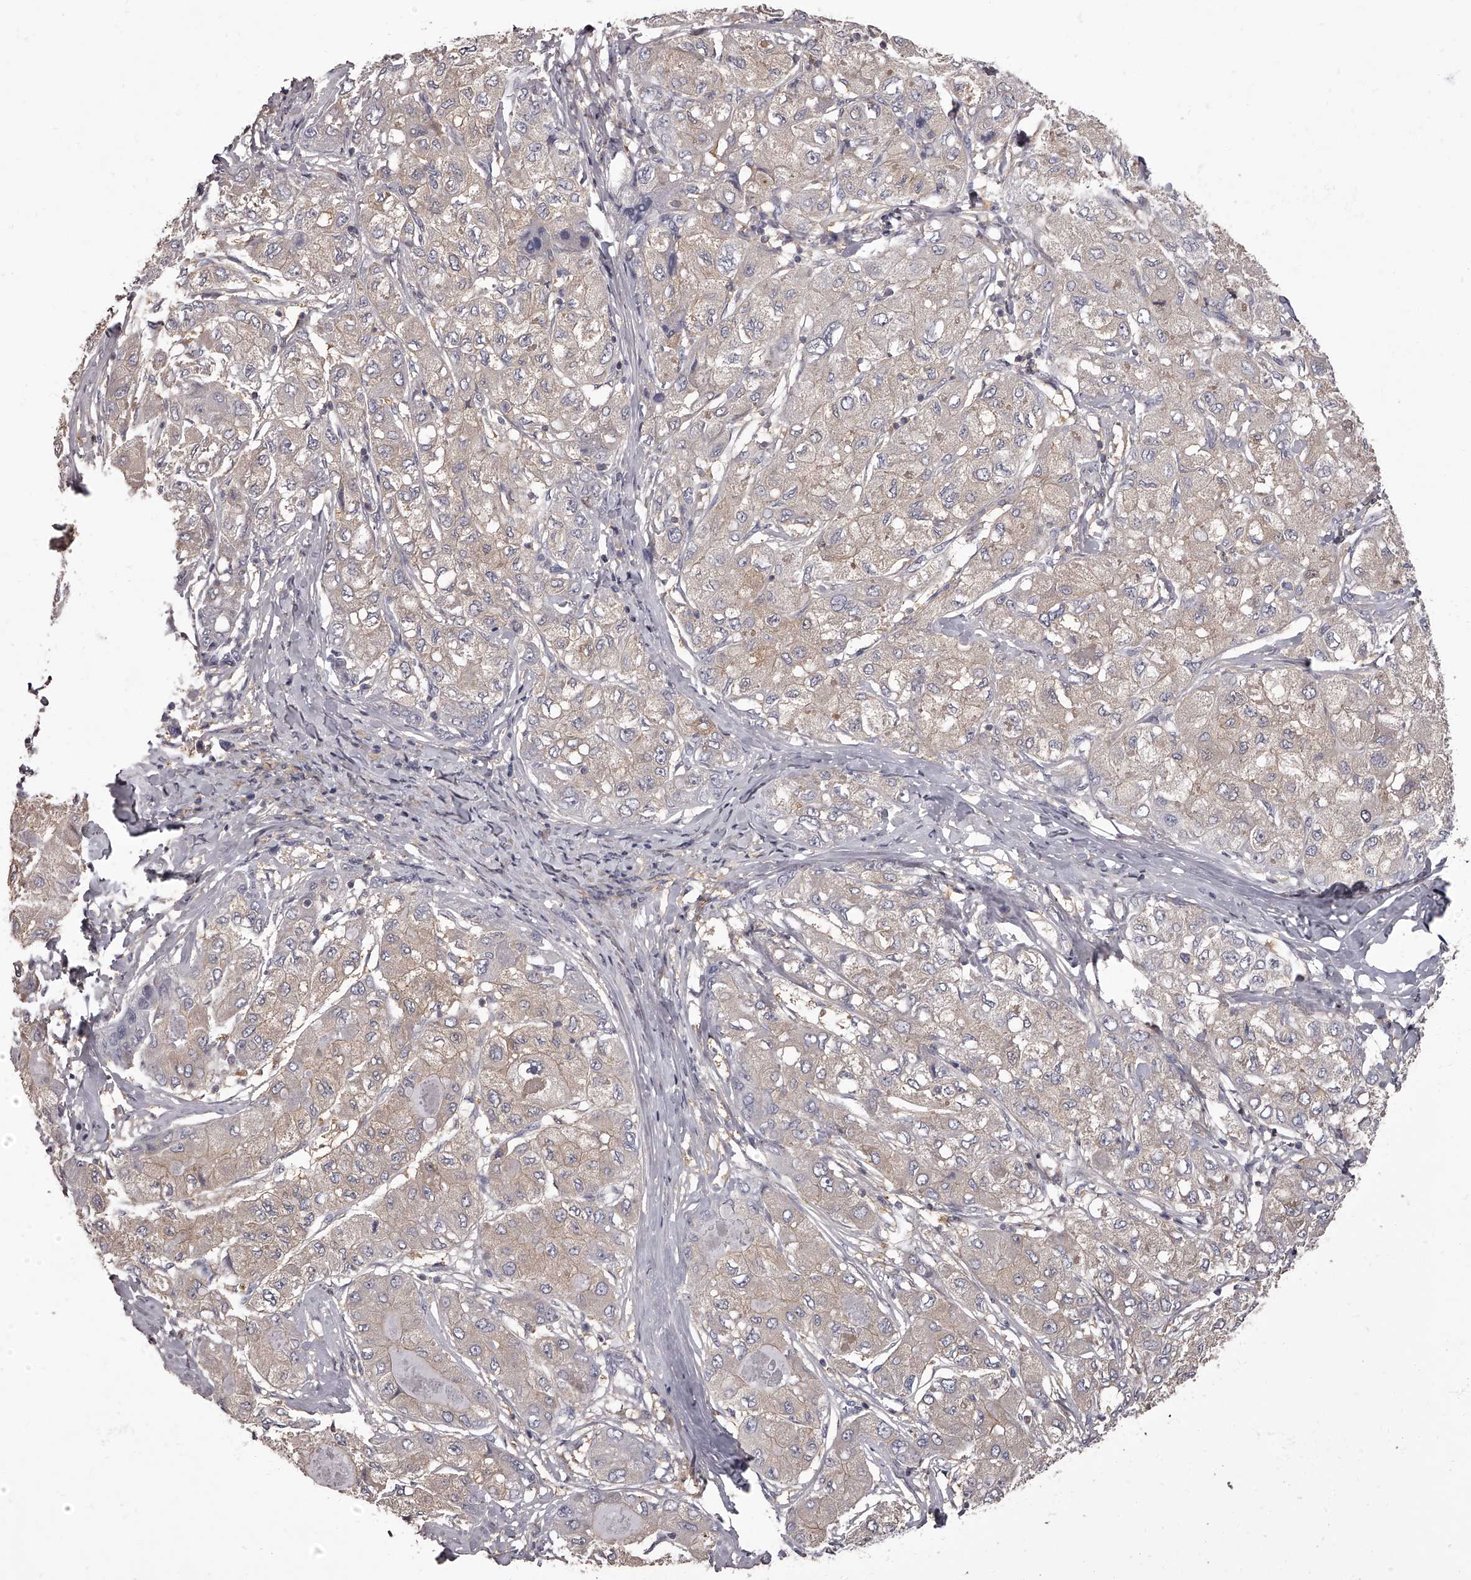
{"staining": {"intensity": "weak", "quantity": "<25%", "location": "cytoplasmic/membranous"}, "tissue": "liver cancer", "cell_type": "Tumor cells", "image_type": "cancer", "snomed": [{"axis": "morphology", "description": "Carcinoma, Hepatocellular, NOS"}, {"axis": "topography", "description": "Liver"}], "caption": "There is no significant positivity in tumor cells of hepatocellular carcinoma (liver). The staining is performed using DAB brown chromogen with nuclei counter-stained in using hematoxylin.", "gene": "APEH", "patient": {"sex": "male", "age": 80}}